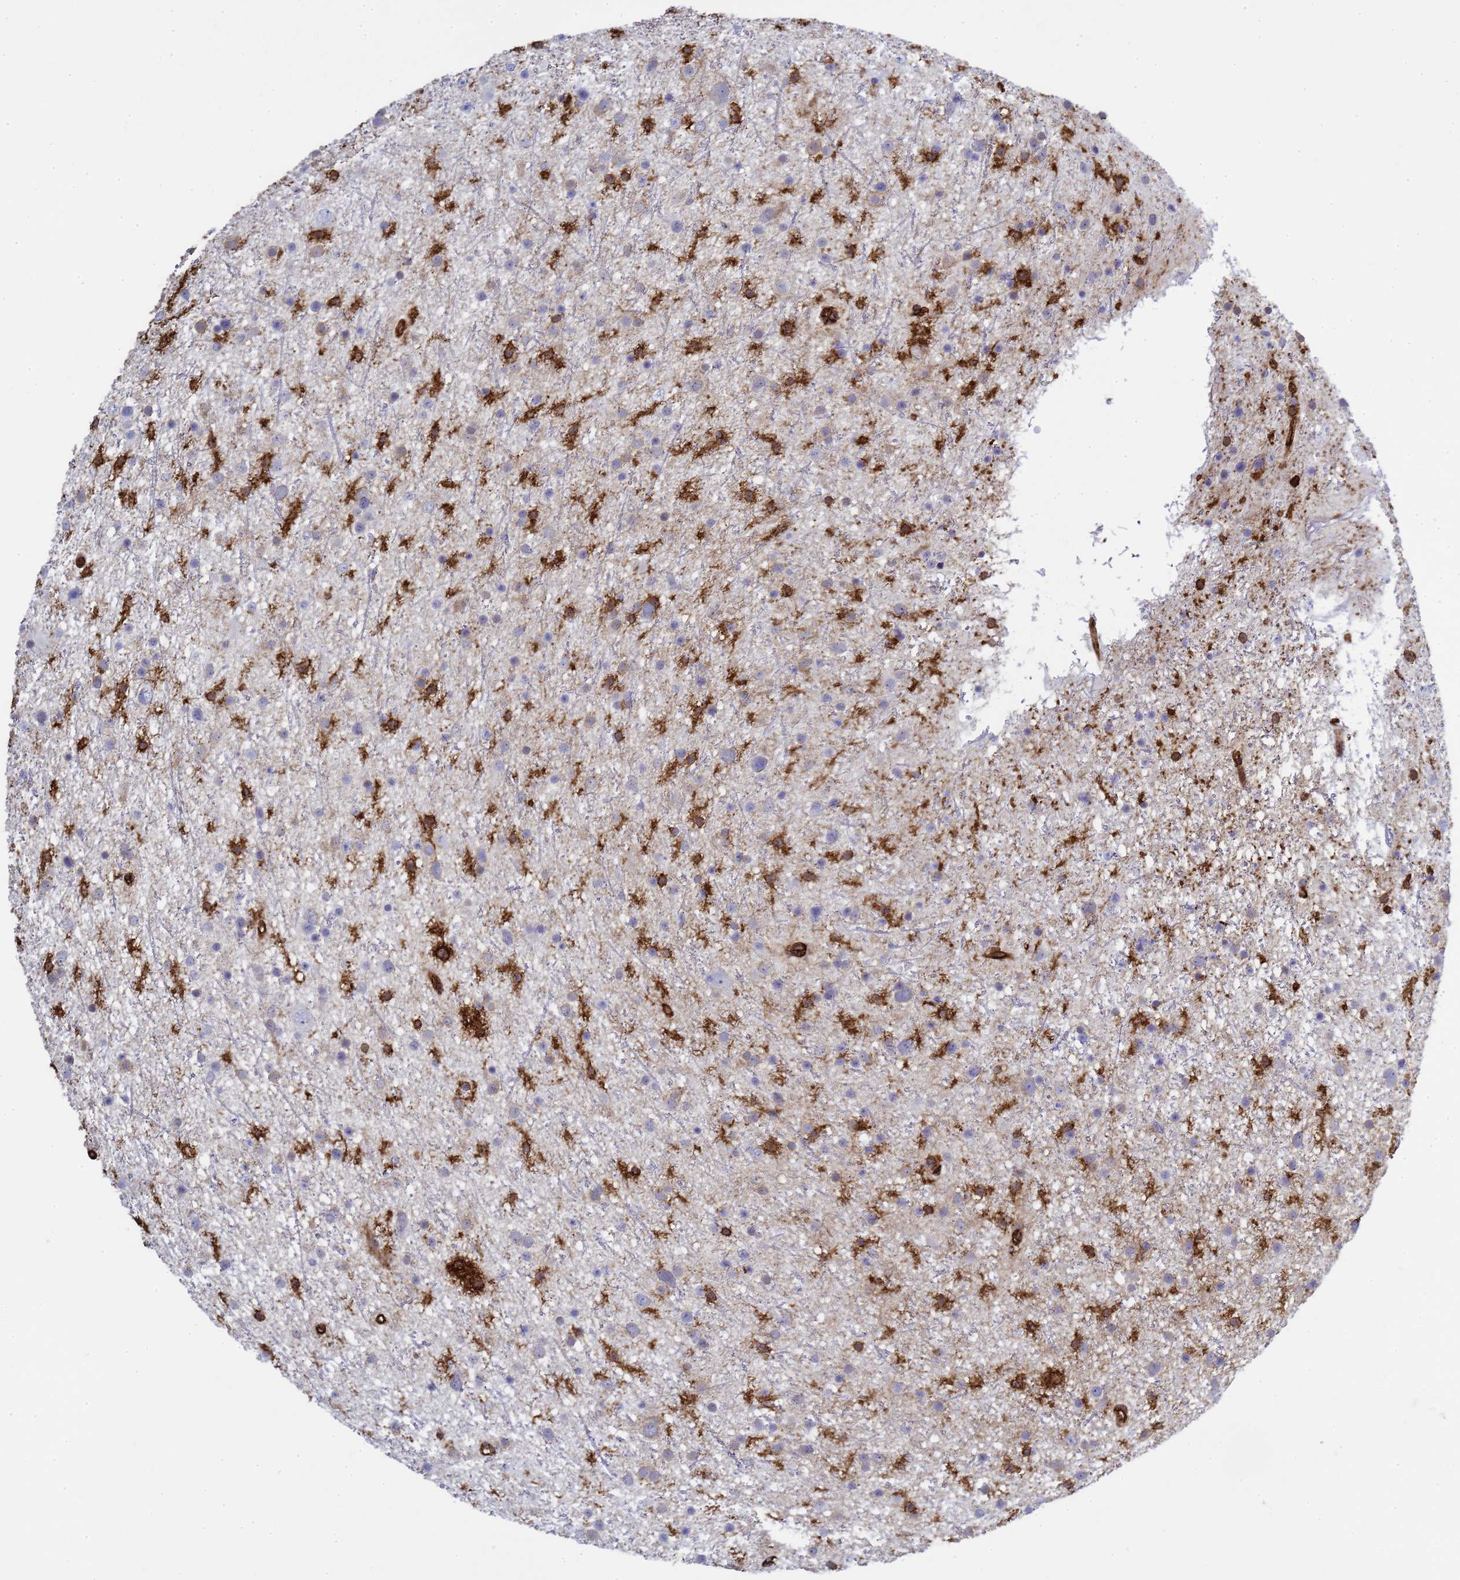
{"staining": {"intensity": "strong", "quantity": "<25%", "location": "cytoplasmic/membranous"}, "tissue": "glioma", "cell_type": "Tumor cells", "image_type": "cancer", "snomed": [{"axis": "morphology", "description": "Glioma, malignant, Low grade"}, {"axis": "topography", "description": "Cerebral cortex"}], "caption": "Glioma stained for a protein exhibits strong cytoplasmic/membranous positivity in tumor cells.", "gene": "ZBTB8OS", "patient": {"sex": "female", "age": 39}}